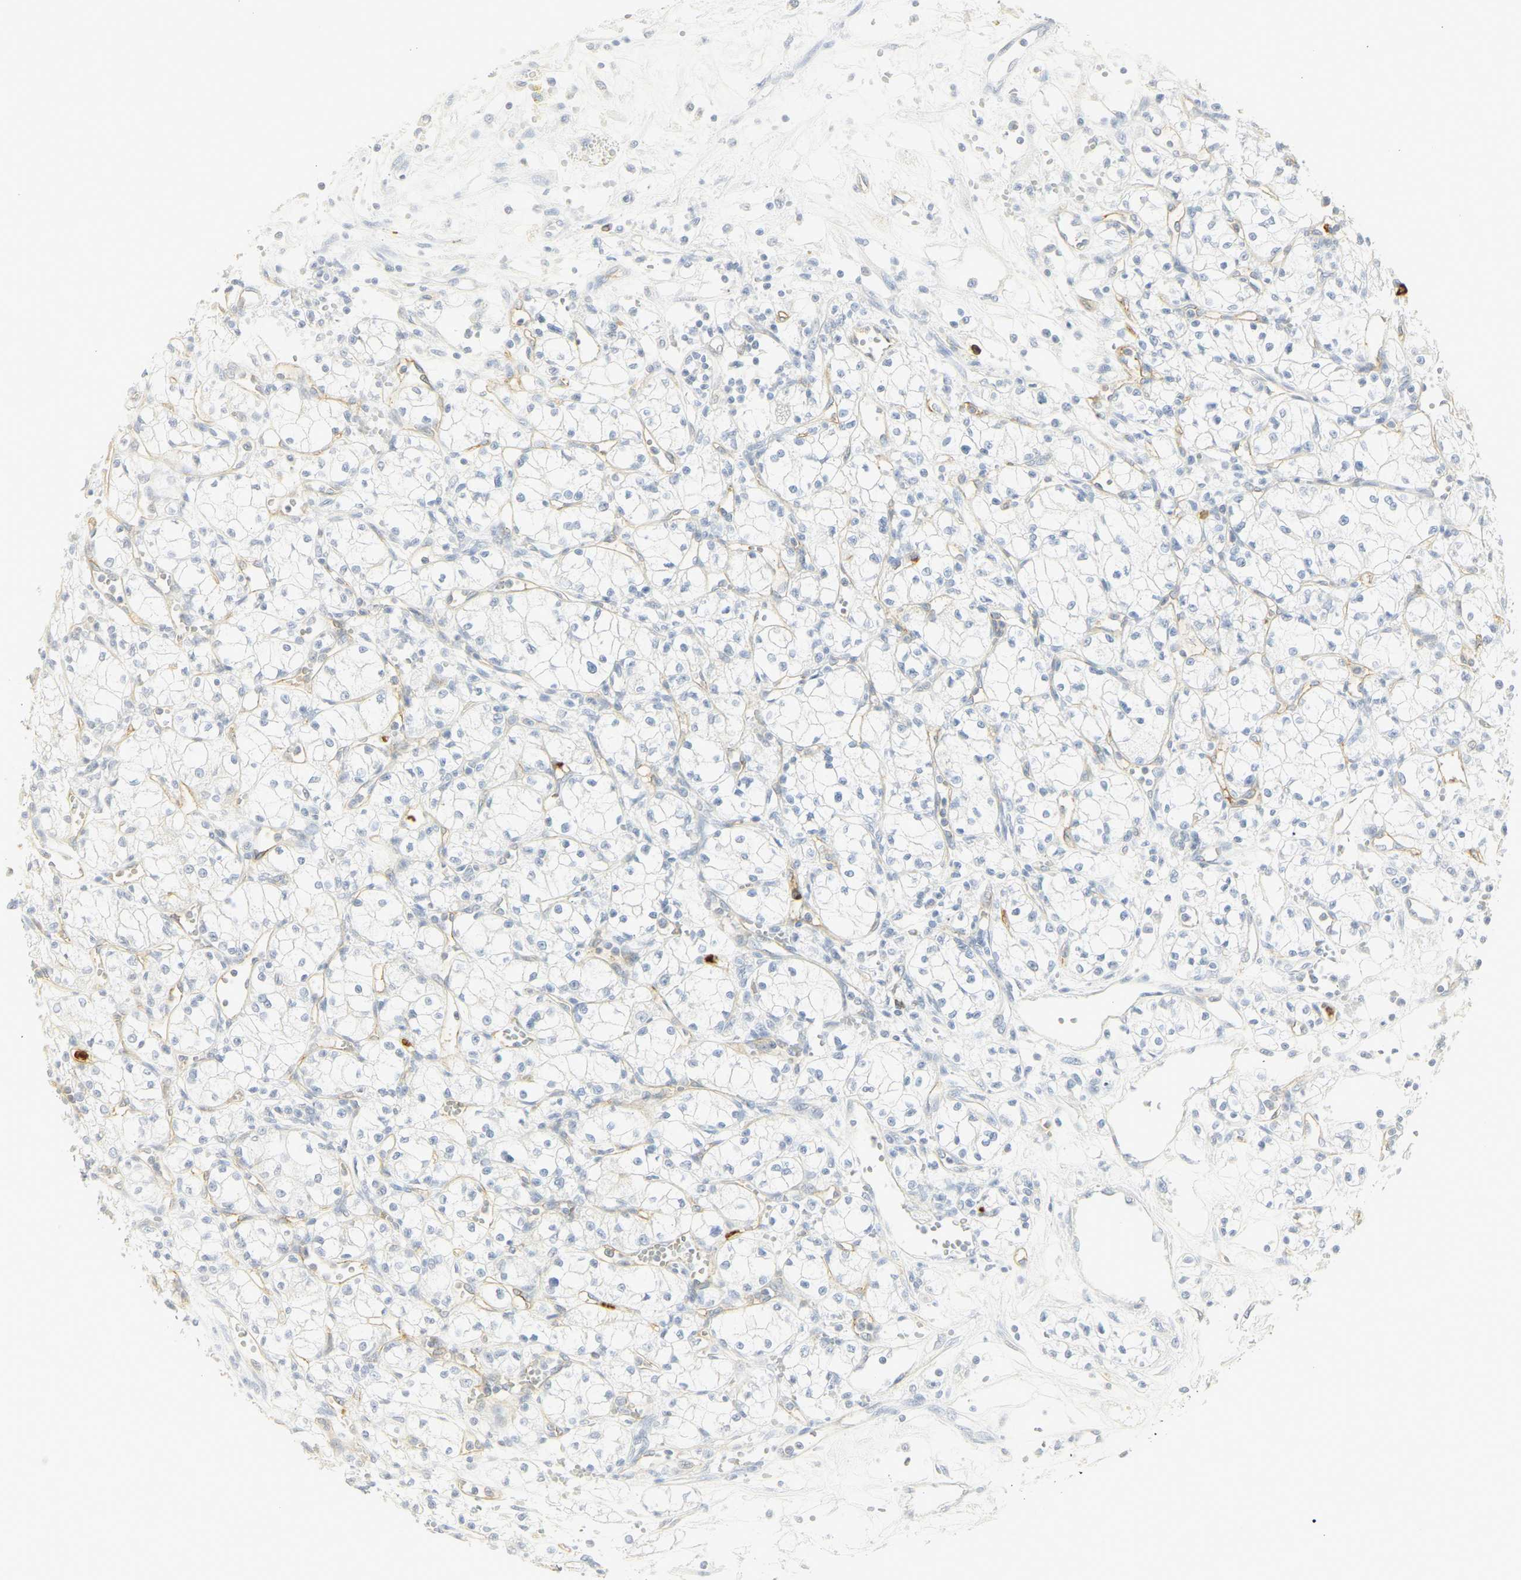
{"staining": {"intensity": "negative", "quantity": "none", "location": "none"}, "tissue": "renal cancer", "cell_type": "Tumor cells", "image_type": "cancer", "snomed": [{"axis": "morphology", "description": "Normal tissue, NOS"}, {"axis": "morphology", "description": "Adenocarcinoma, NOS"}, {"axis": "topography", "description": "Kidney"}], "caption": "Tumor cells are negative for protein expression in human renal cancer.", "gene": "CEACAM5", "patient": {"sex": "male", "age": 59}}